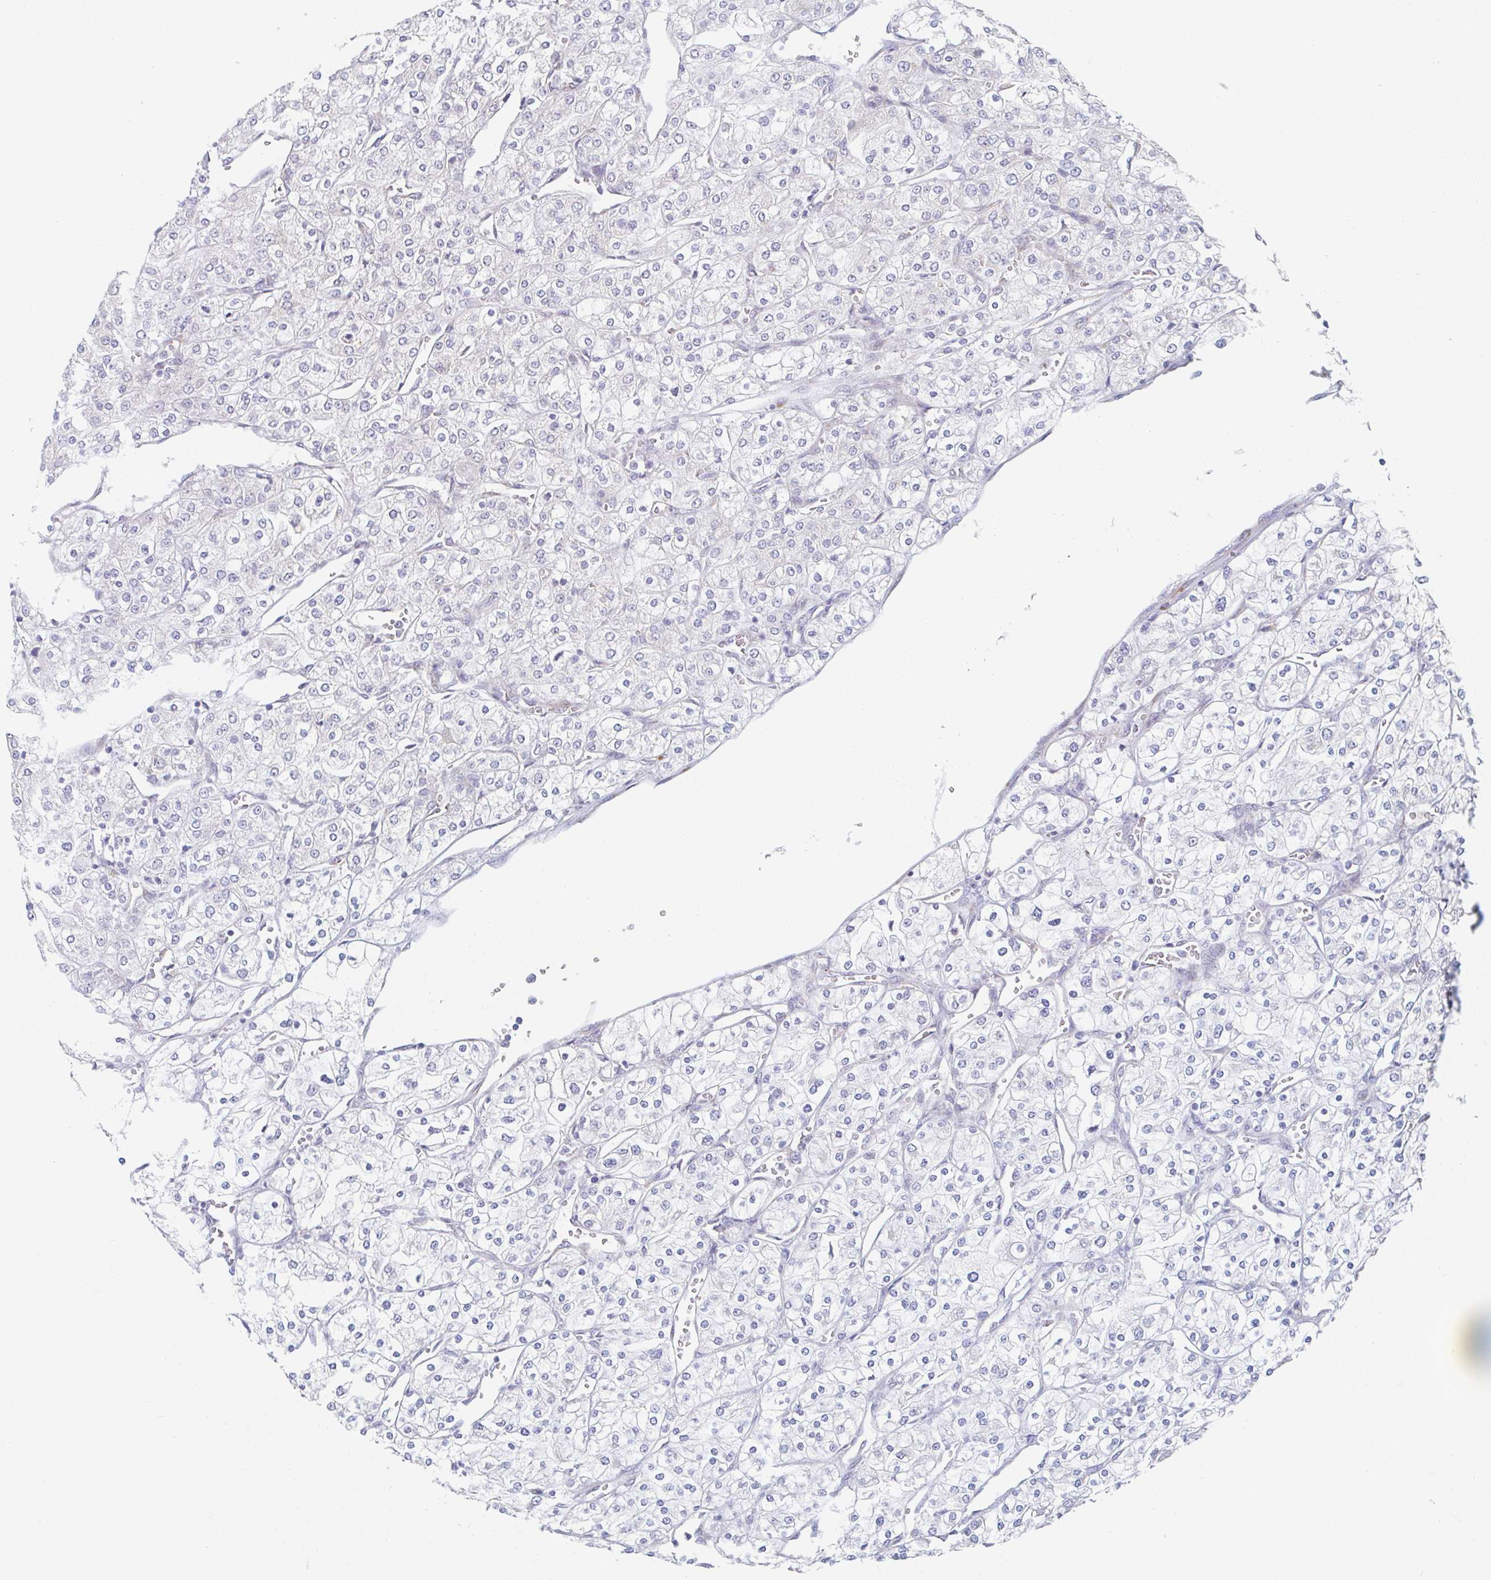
{"staining": {"intensity": "negative", "quantity": "none", "location": "none"}, "tissue": "renal cancer", "cell_type": "Tumor cells", "image_type": "cancer", "snomed": [{"axis": "morphology", "description": "Adenocarcinoma, NOS"}, {"axis": "topography", "description": "Kidney"}], "caption": "Protein analysis of renal cancer reveals no significant expression in tumor cells.", "gene": "TRAPPC10", "patient": {"sex": "male", "age": 80}}